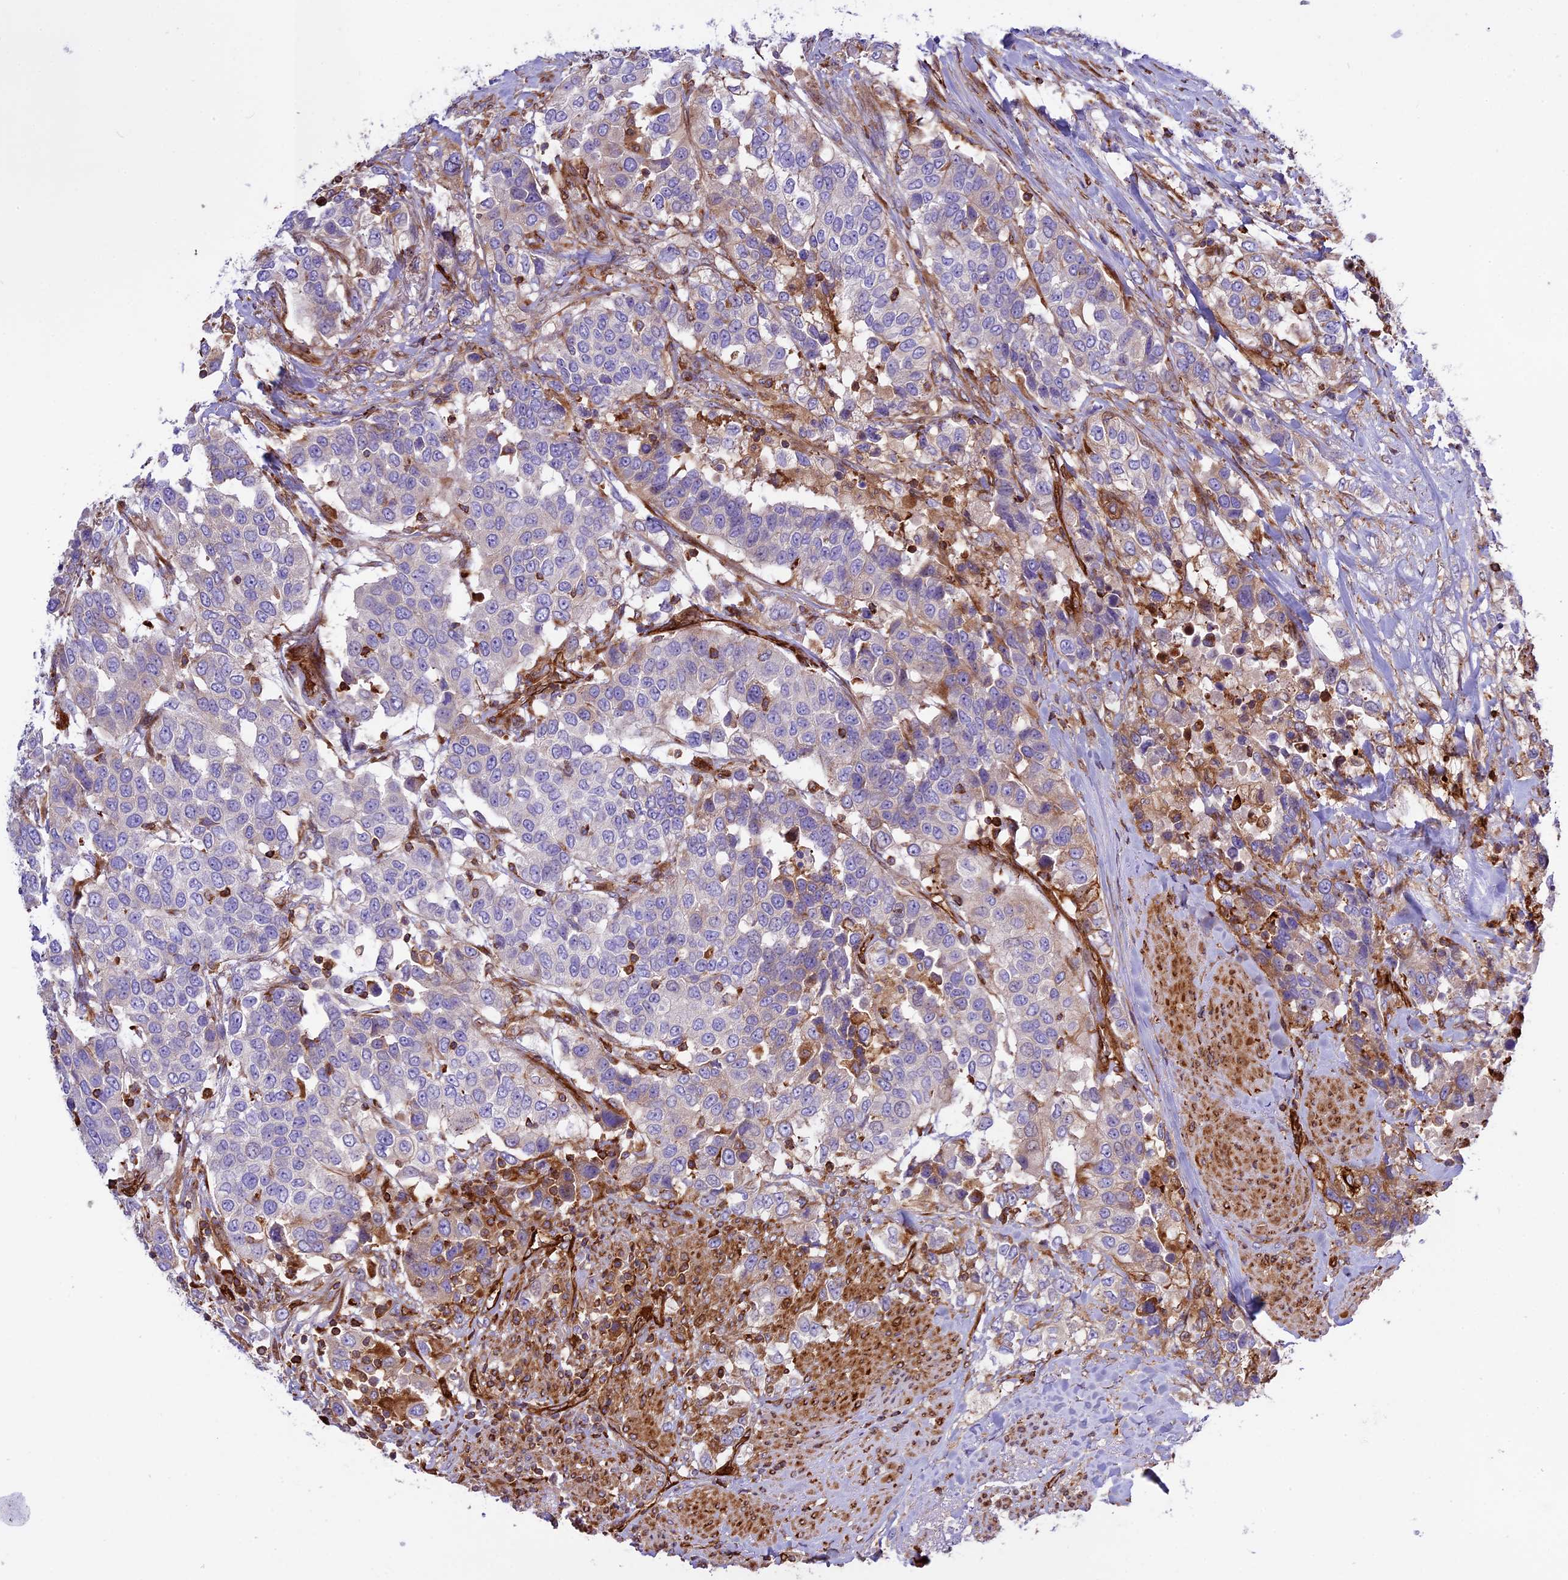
{"staining": {"intensity": "weak", "quantity": "<25%", "location": "cytoplasmic/membranous"}, "tissue": "urothelial cancer", "cell_type": "Tumor cells", "image_type": "cancer", "snomed": [{"axis": "morphology", "description": "Urothelial carcinoma, High grade"}, {"axis": "topography", "description": "Urinary bladder"}], "caption": "Human urothelial carcinoma (high-grade) stained for a protein using immunohistochemistry displays no expression in tumor cells.", "gene": "CD99L2", "patient": {"sex": "female", "age": 80}}